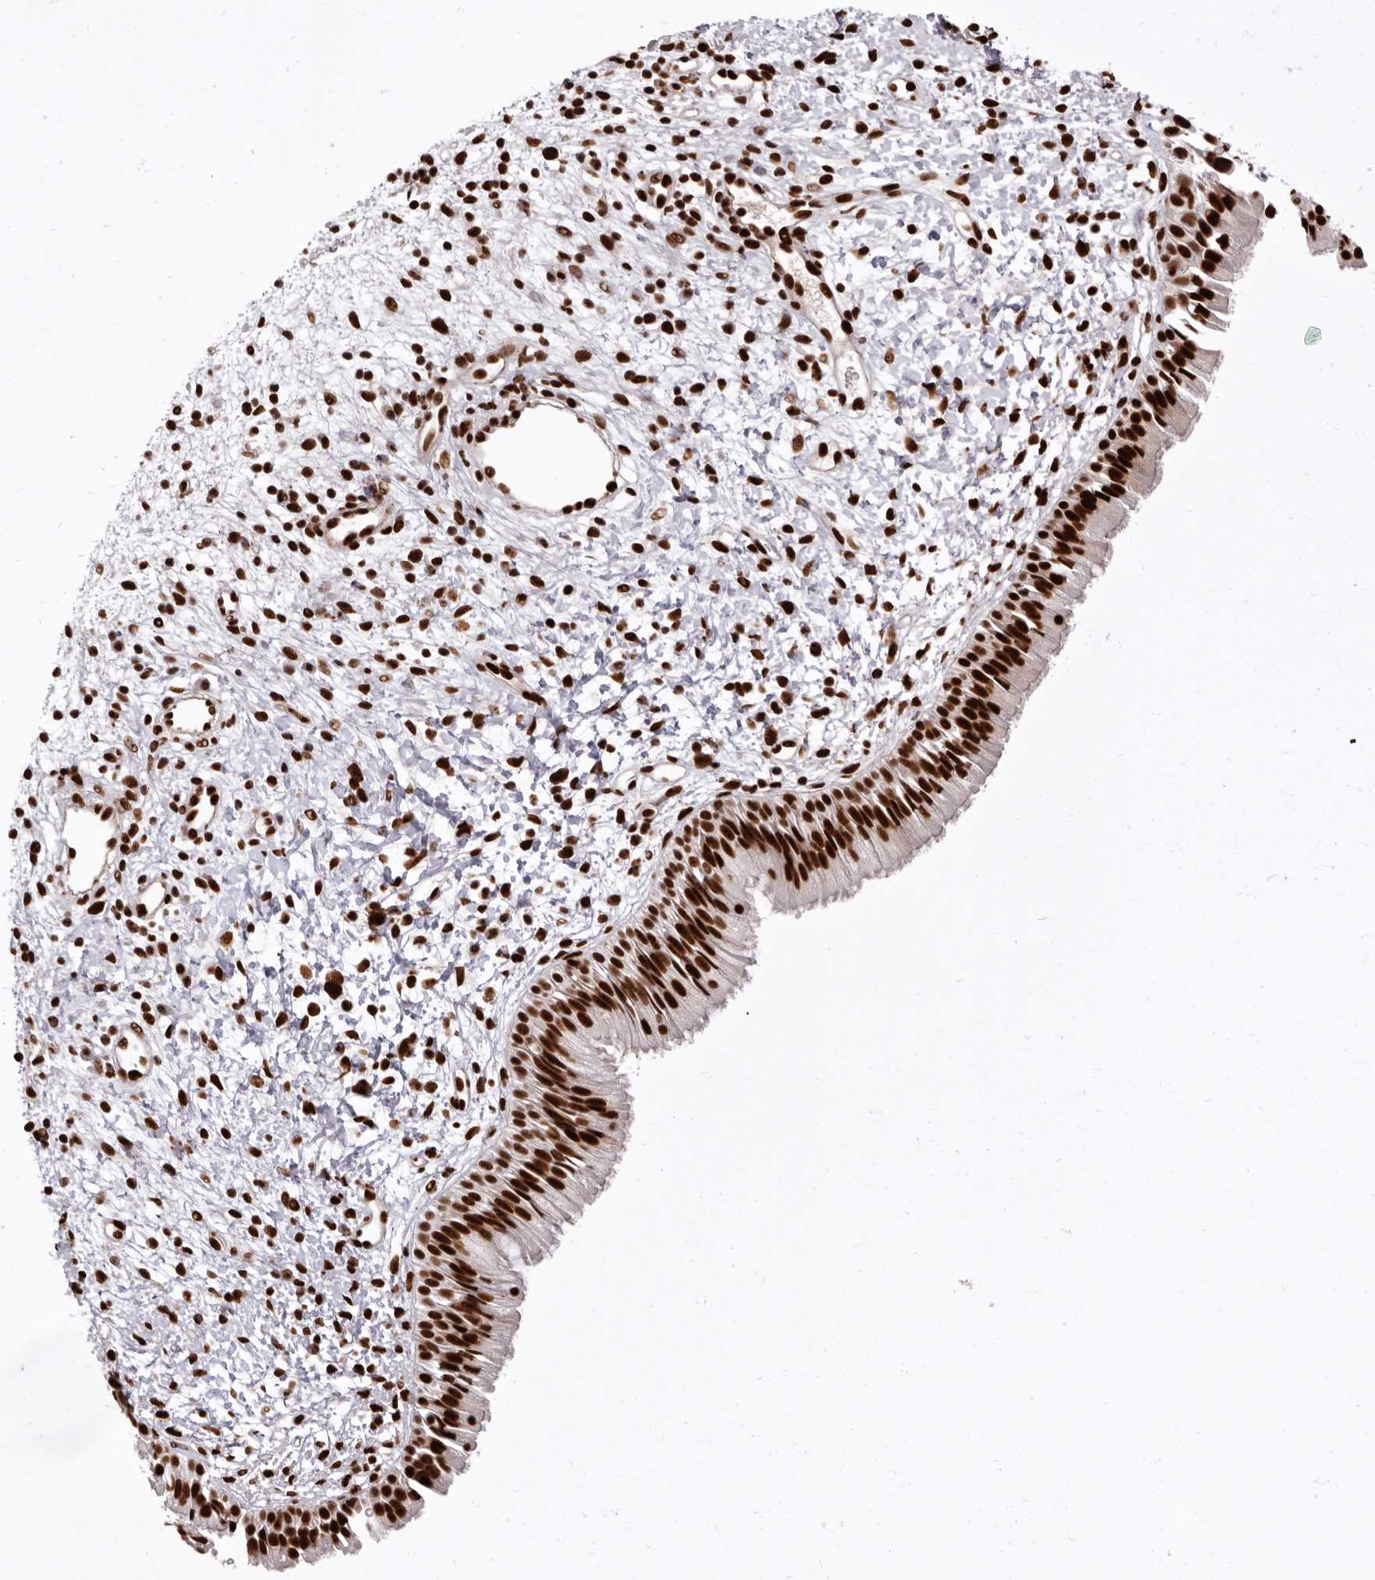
{"staining": {"intensity": "strong", "quantity": ">75%", "location": "nuclear"}, "tissue": "nasopharynx", "cell_type": "Respiratory epithelial cells", "image_type": "normal", "snomed": [{"axis": "morphology", "description": "Normal tissue, NOS"}, {"axis": "topography", "description": "Nasopharynx"}], "caption": "The immunohistochemical stain shows strong nuclear staining in respiratory epithelial cells of normal nasopharynx. Immunohistochemistry stains the protein of interest in brown and the nuclei are stained blue.", "gene": "CHTOP", "patient": {"sex": "male", "age": 22}}